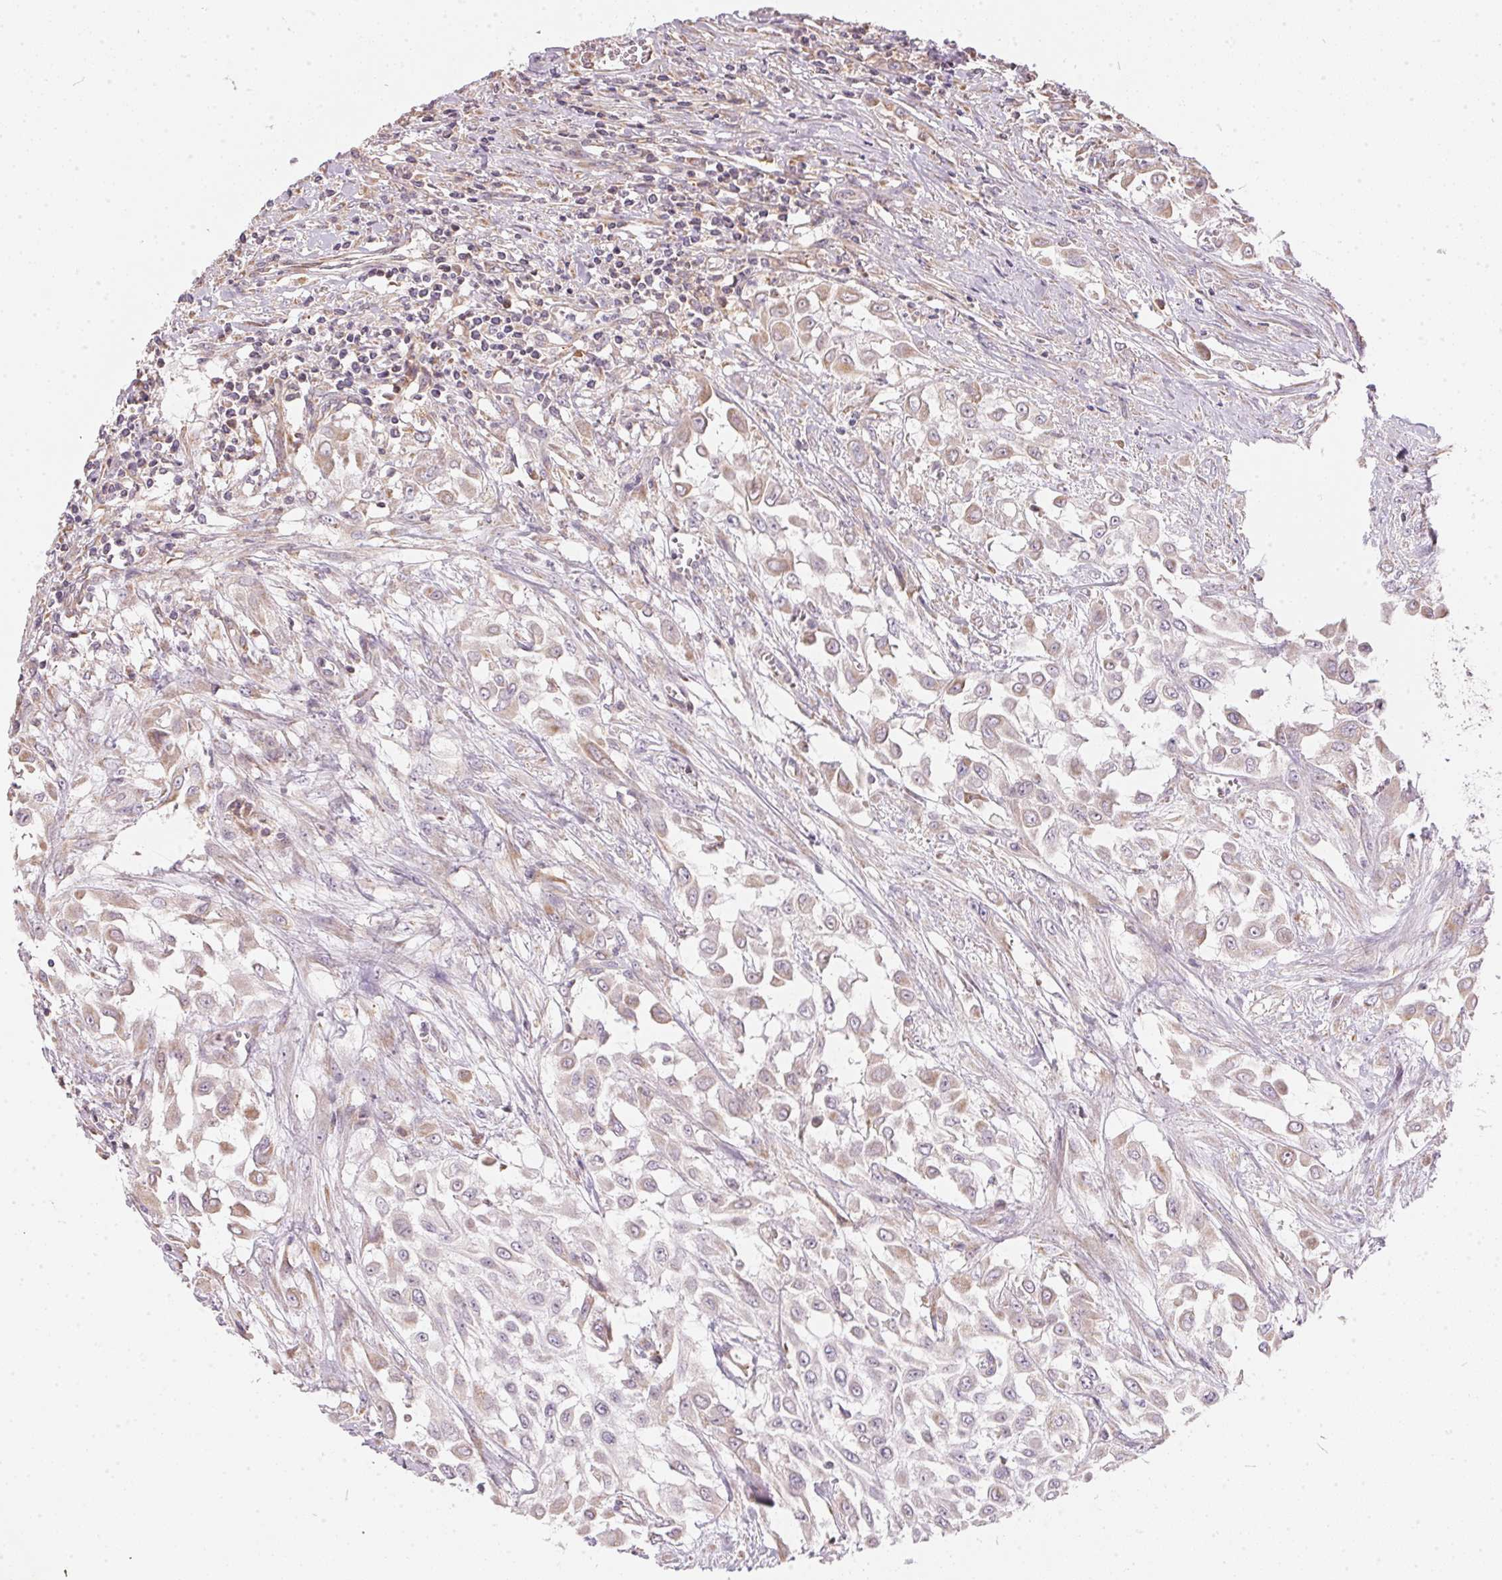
{"staining": {"intensity": "weak", "quantity": "<25%", "location": "cytoplasmic/membranous"}, "tissue": "urothelial cancer", "cell_type": "Tumor cells", "image_type": "cancer", "snomed": [{"axis": "morphology", "description": "Urothelial carcinoma, High grade"}, {"axis": "topography", "description": "Urinary bladder"}], "caption": "Urothelial cancer was stained to show a protein in brown. There is no significant staining in tumor cells. The staining was performed using DAB (3,3'-diaminobenzidine) to visualize the protein expression in brown, while the nuclei were stained in blue with hematoxylin (Magnification: 20x).", "gene": "VWA5B2", "patient": {"sex": "male", "age": 57}}